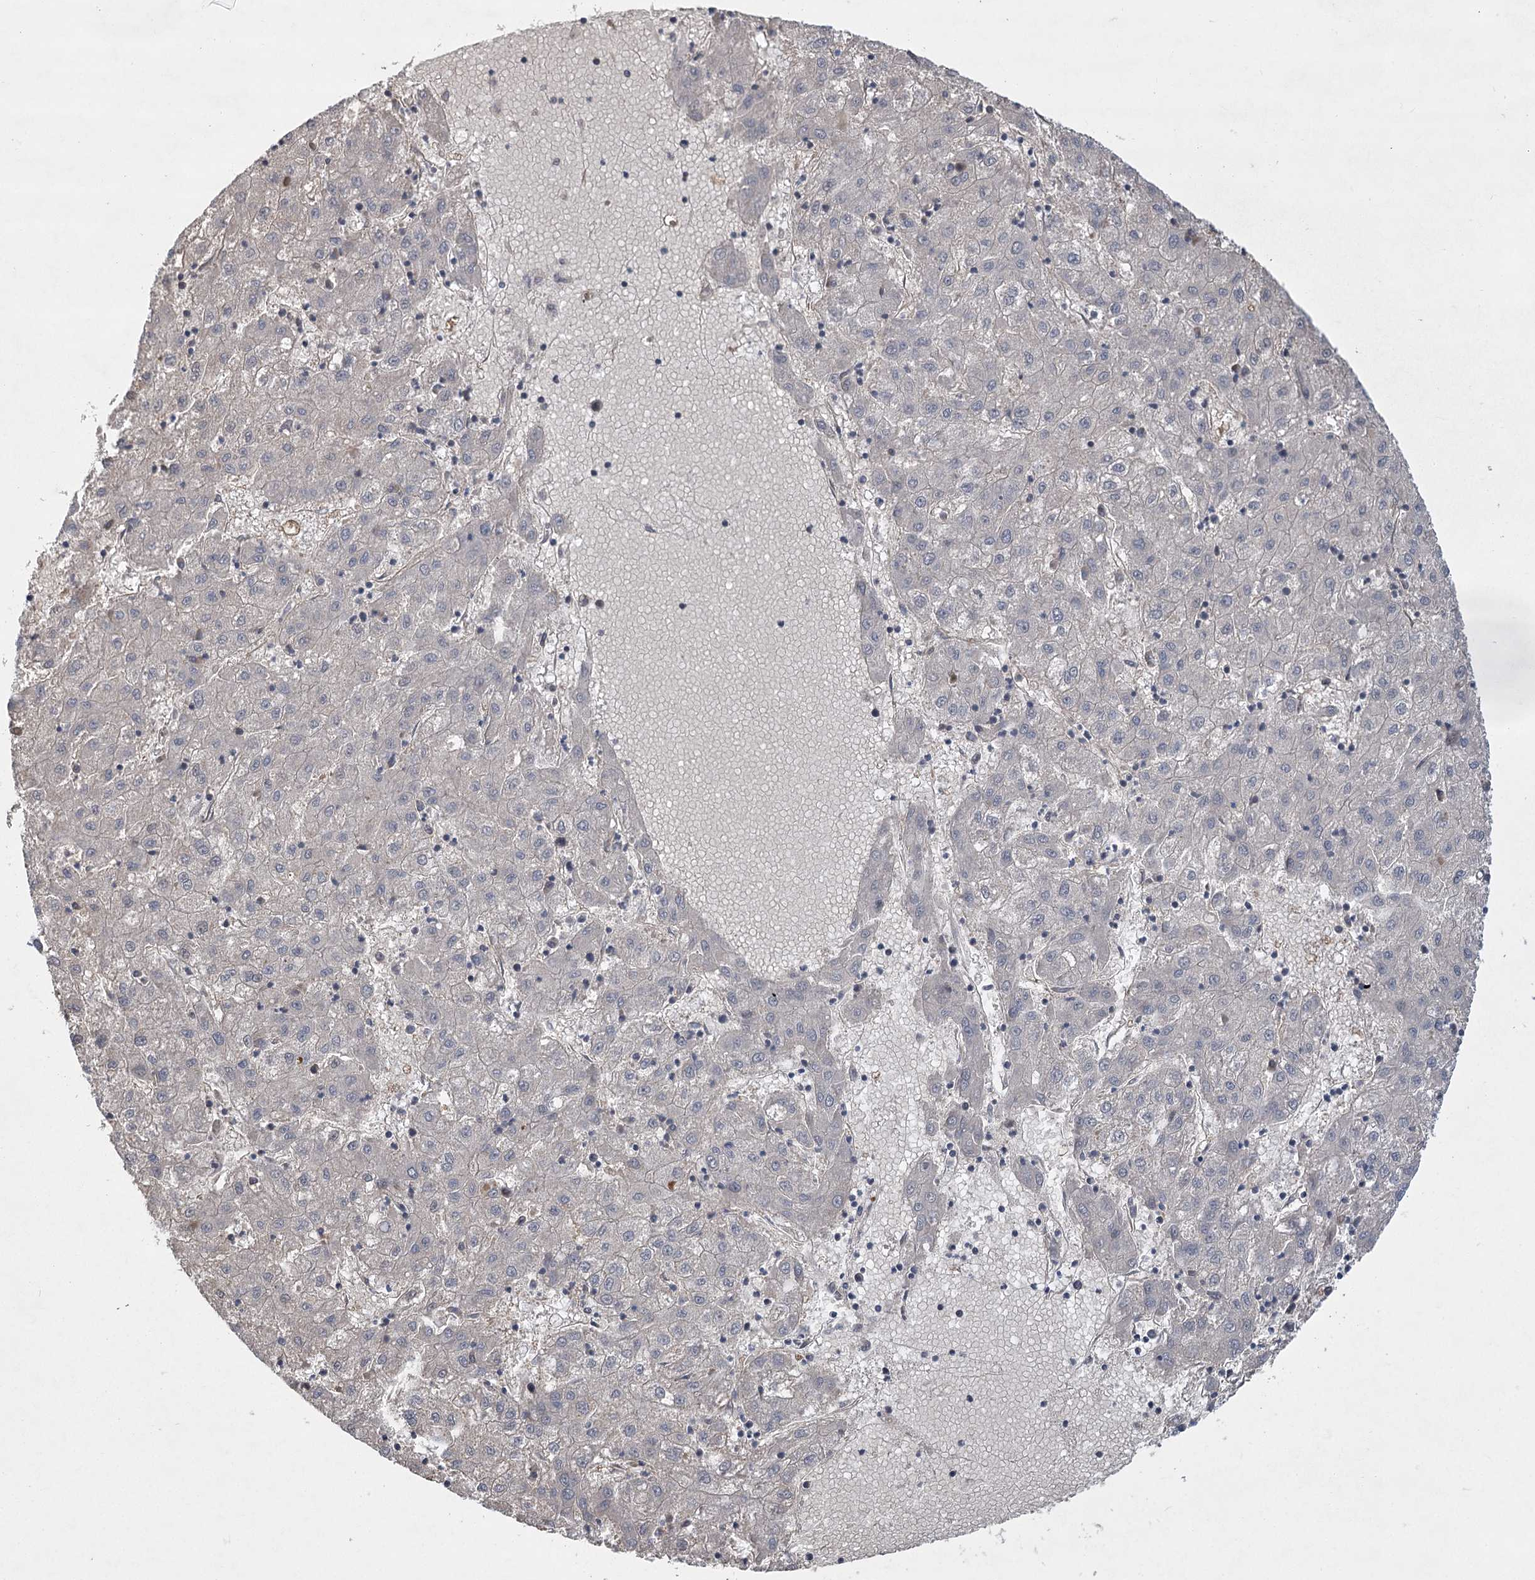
{"staining": {"intensity": "negative", "quantity": "none", "location": "none"}, "tissue": "liver cancer", "cell_type": "Tumor cells", "image_type": "cancer", "snomed": [{"axis": "morphology", "description": "Carcinoma, Hepatocellular, NOS"}, {"axis": "topography", "description": "Liver"}], "caption": "IHC of human liver cancer displays no staining in tumor cells.", "gene": "RWDD4", "patient": {"sex": "male", "age": 72}}